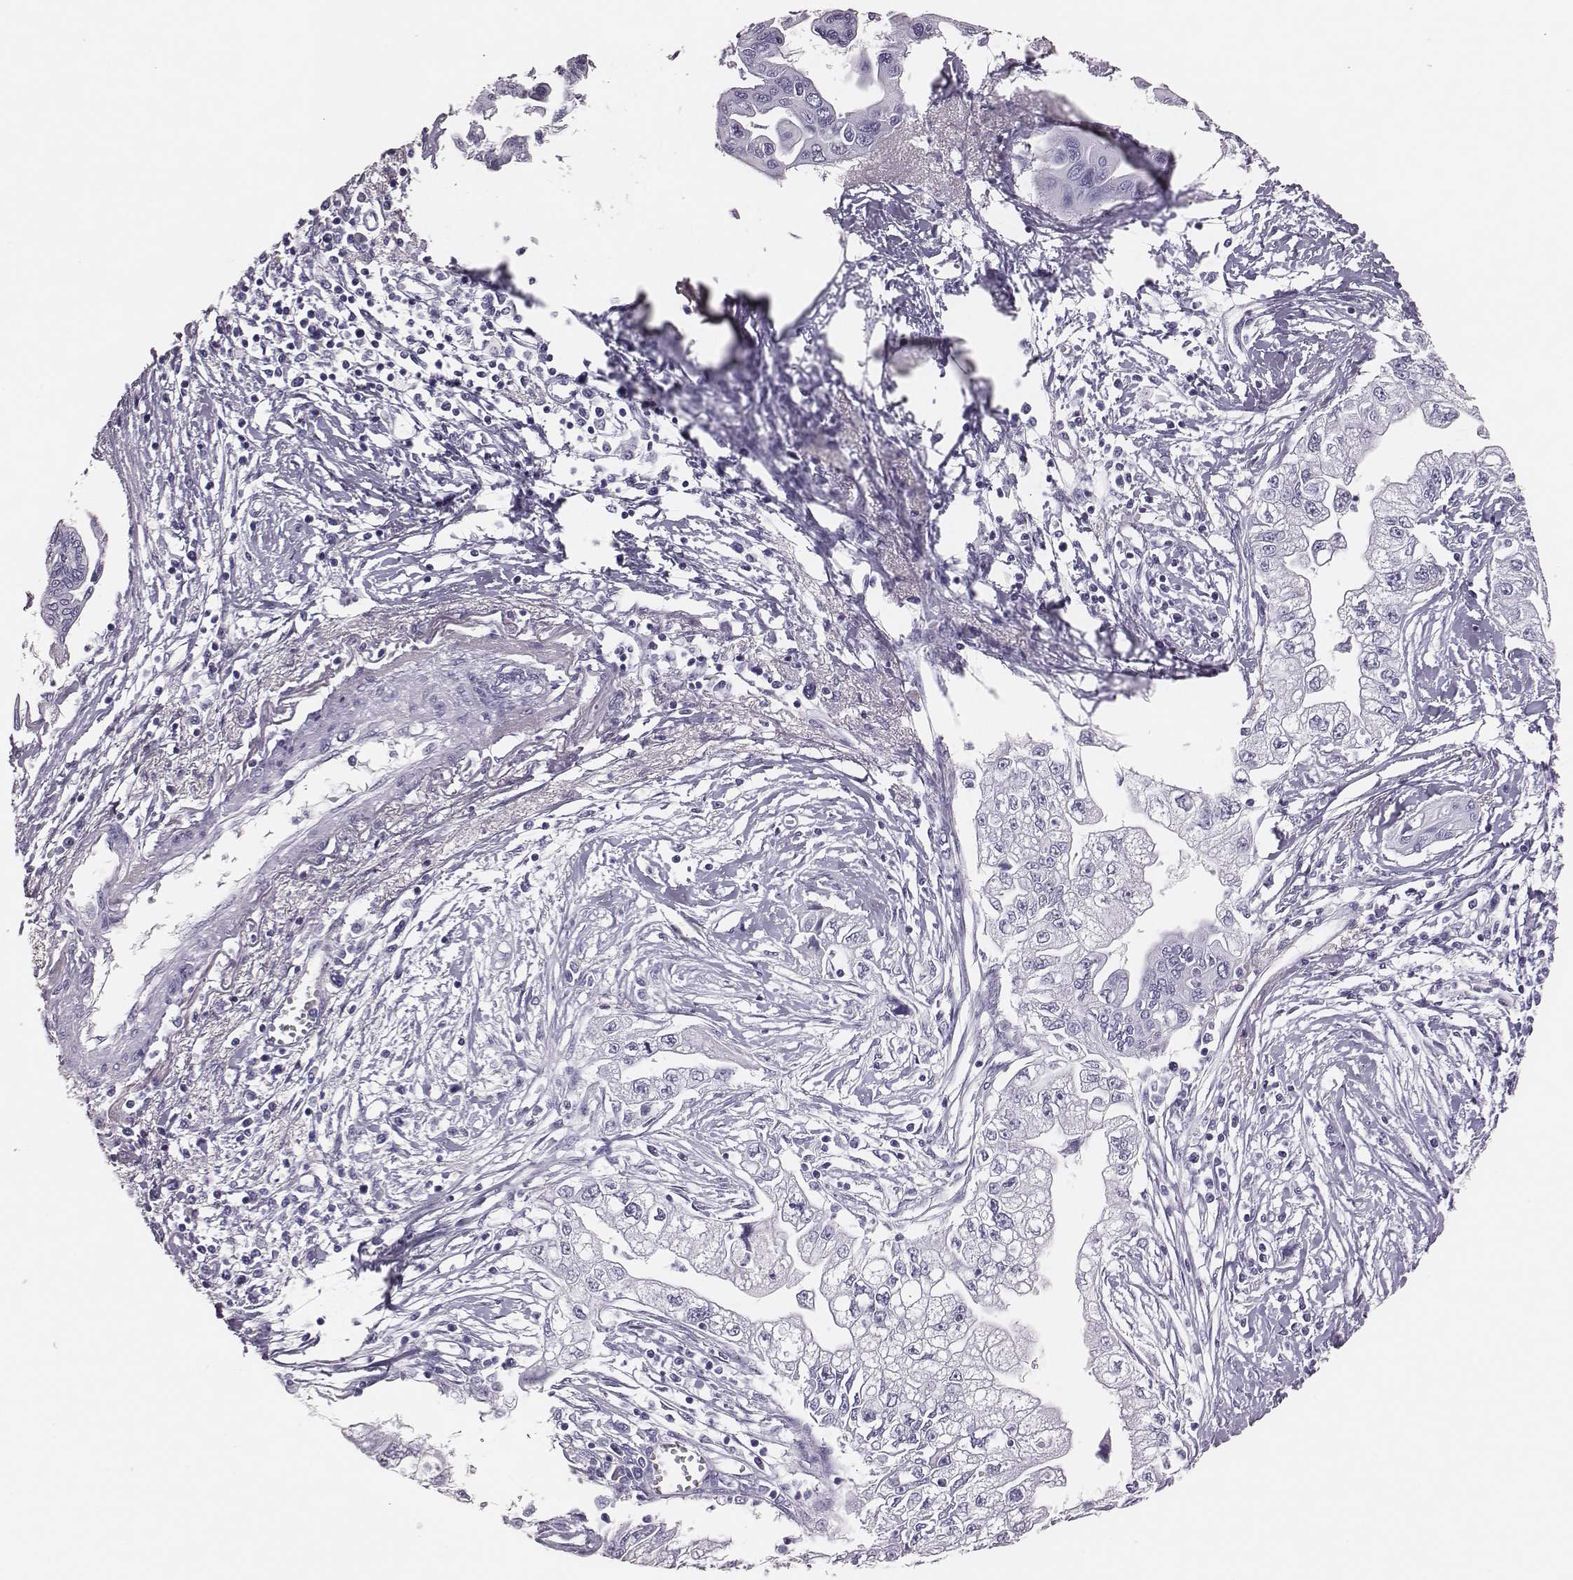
{"staining": {"intensity": "negative", "quantity": "none", "location": "none"}, "tissue": "pancreatic cancer", "cell_type": "Tumor cells", "image_type": "cancer", "snomed": [{"axis": "morphology", "description": "Adenocarcinoma, NOS"}, {"axis": "topography", "description": "Pancreas"}], "caption": "Immunohistochemistry (IHC) of human pancreatic adenocarcinoma exhibits no staining in tumor cells. The staining was performed using DAB (3,3'-diaminobenzidine) to visualize the protein expression in brown, while the nuclei were stained in blue with hematoxylin (Magnification: 20x).", "gene": "H1-6", "patient": {"sex": "male", "age": 70}}